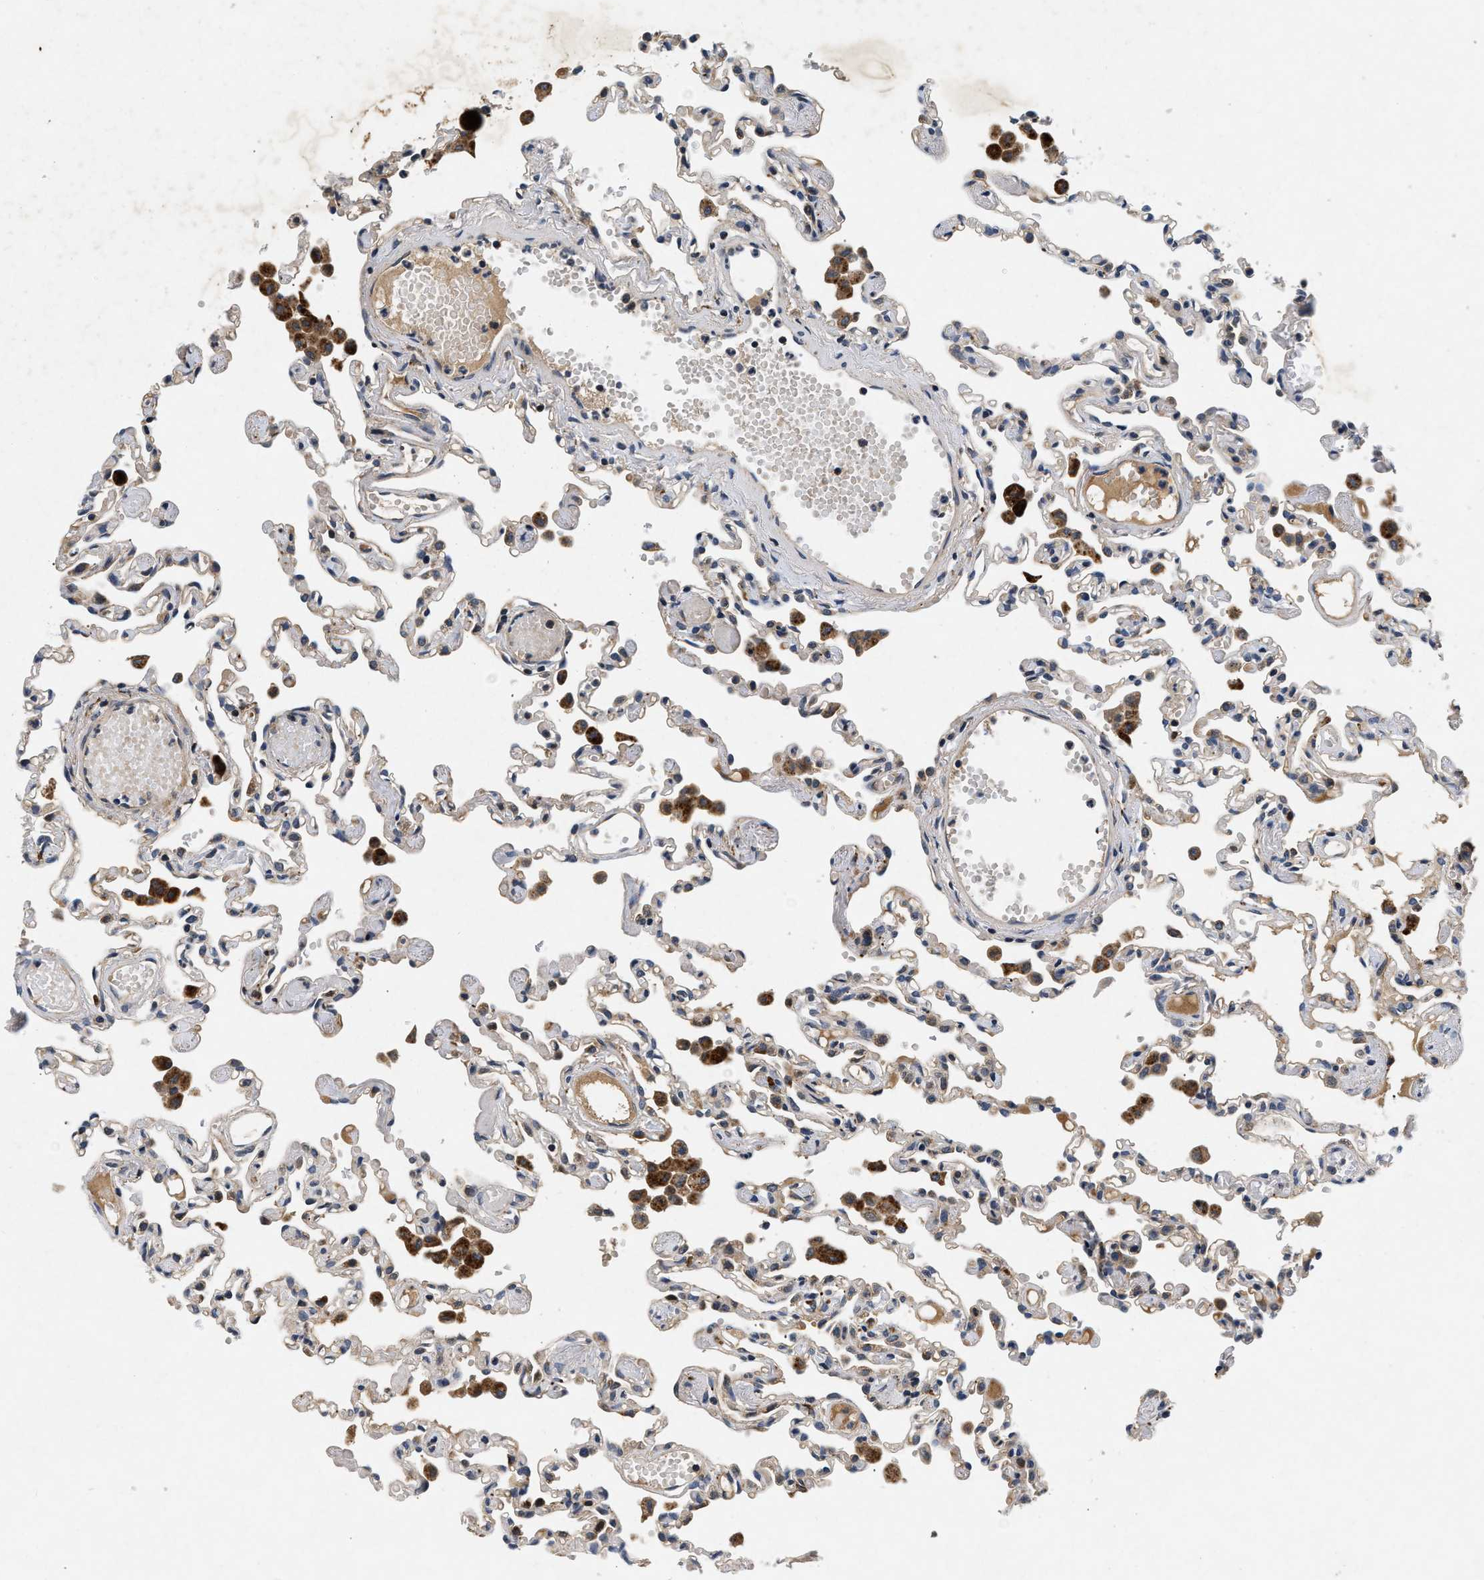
{"staining": {"intensity": "weak", "quantity": "<25%", "location": "cytoplasmic/membranous"}, "tissue": "lung", "cell_type": "Alveolar cells", "image_type": "normal", "snomed": [{"axis": "morphology", "description": "Normal tissue, NOS"}, {"axis": "topography", "description": "Bronchus"}, {"axis": "topography", "description": "Lung"}], "caption": "IHC of benign lung demonstrates no expression in alveolar cells.", "gene": "PDP1", "patient": {"sex": "female", "age": 49}}